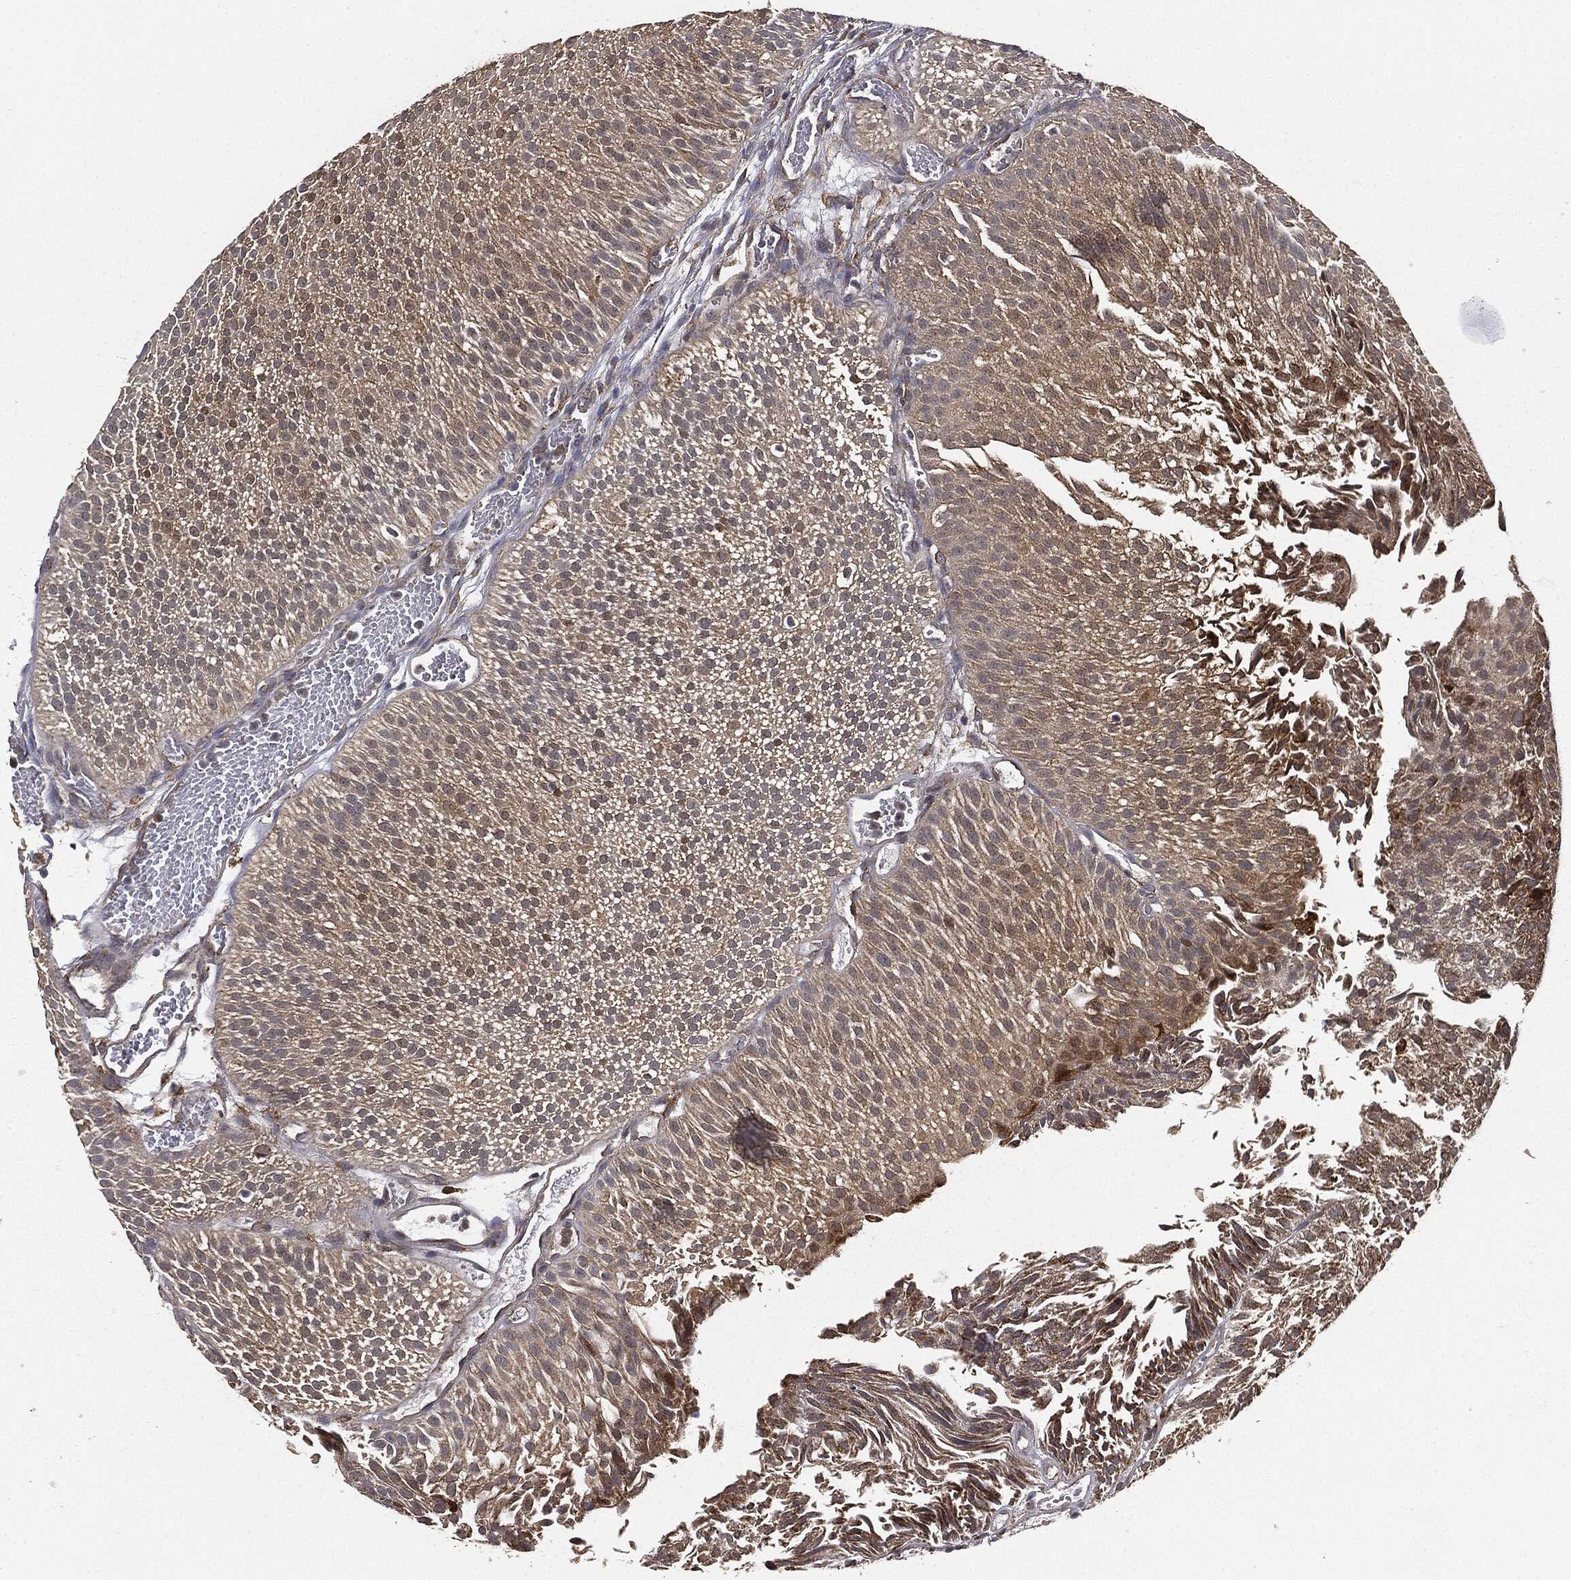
{"staining": {"intensity": "moderate", "quantity": ">75%", "location": "cytoplasmic/membranous"}, "tissue": "urothelial cancer", "cell_type": "Tumor cells", "image_type": "cancer", "snomed": [{"axis": "morphology", "description": "Urothelial carcinoma, Low grade"}, {"axis": "topography", "description": "Urinary bladder"}], "caption": "Protein analysis of low-grade urothelial carcinoma tissue exhibits moderate cytoplasmic/membranous positivity in approximately >75% of tumor cells.", "gene": "MIER2", "patient": {"sex": "male", "age": 65}}